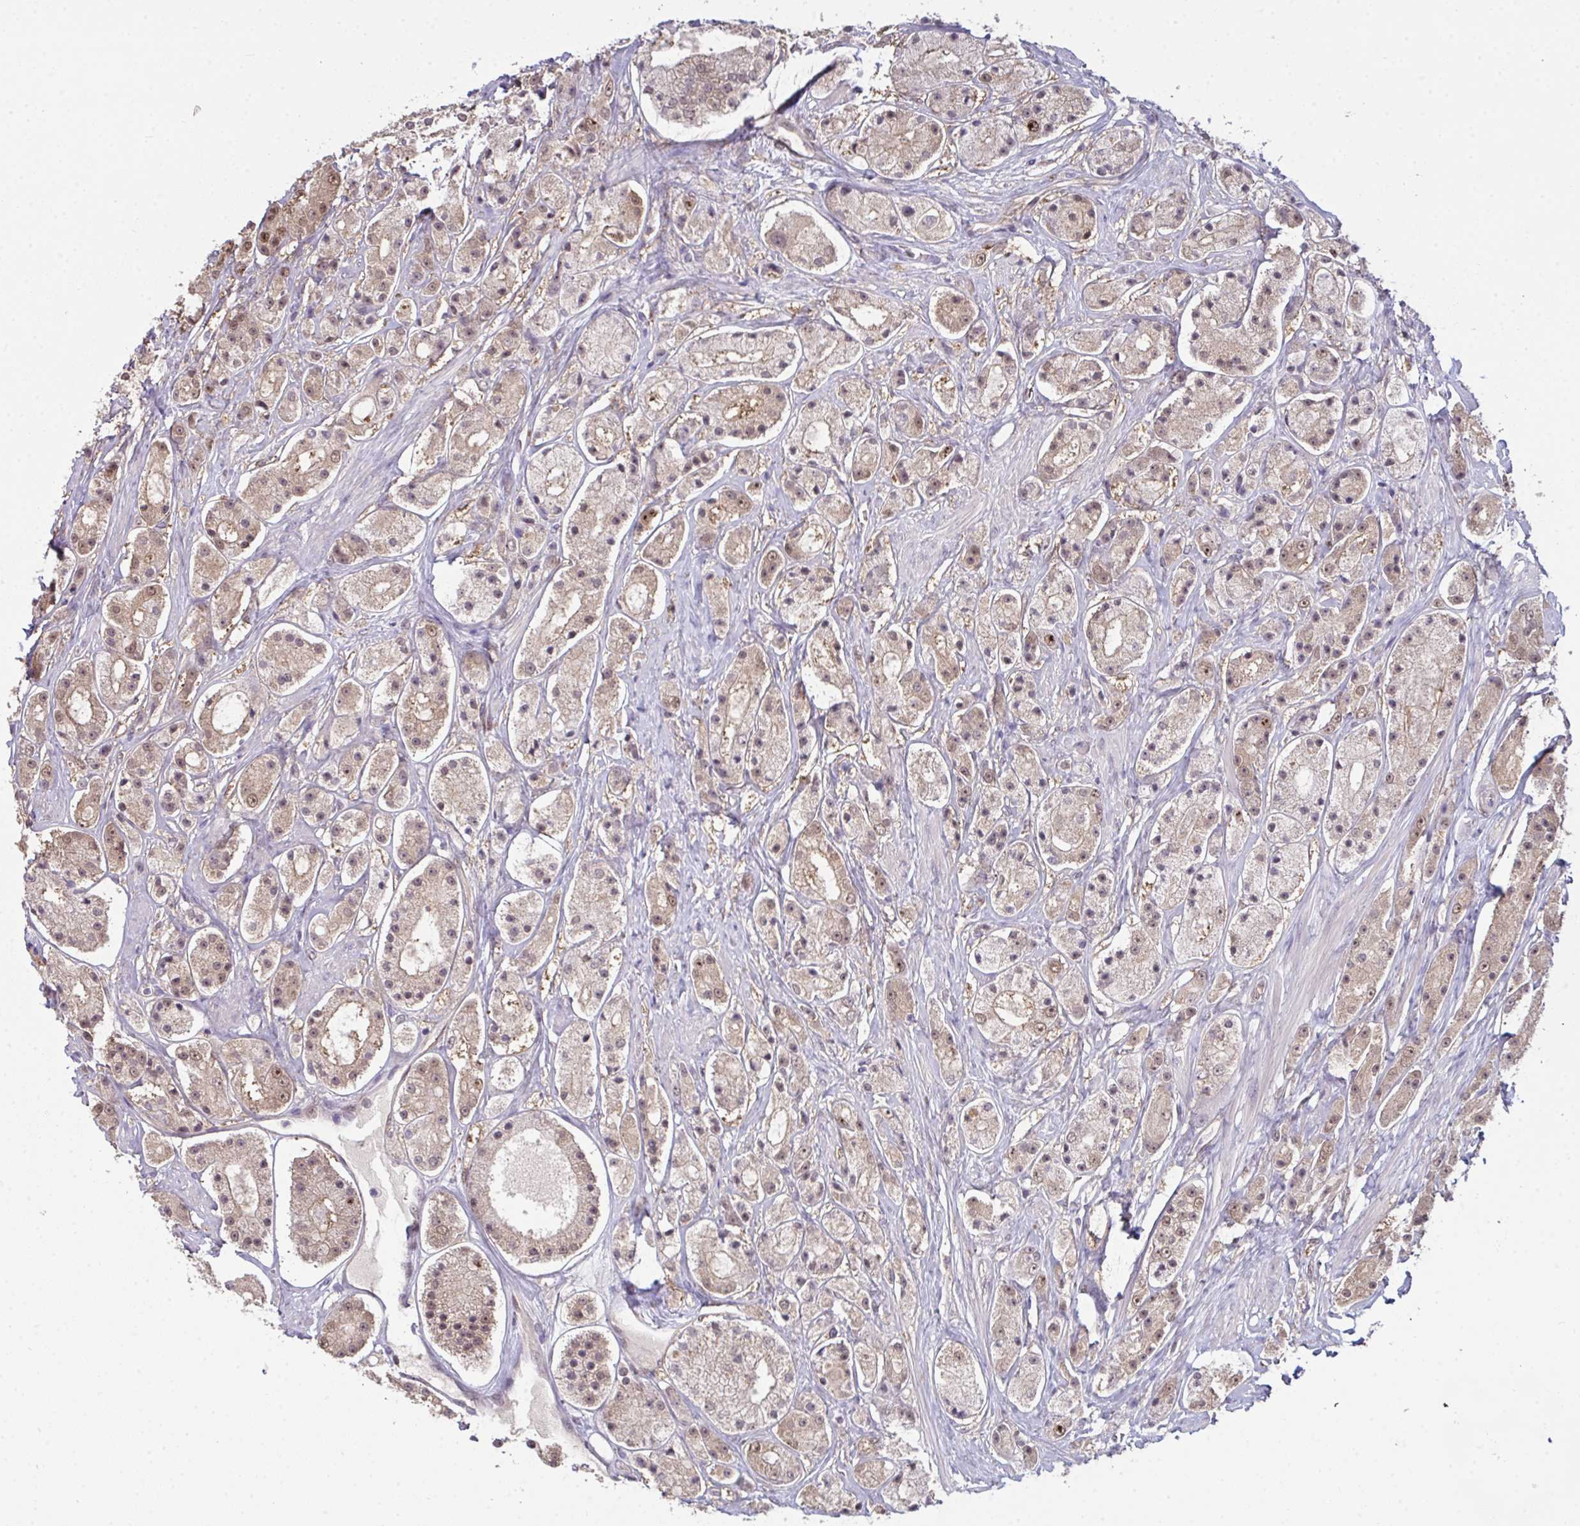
{"staining": {"intensity": "weak", "quantity": ">75%", "location": "cytoplasmic/membranous,nuclear"}, "tissue": "prostate cancer", "cell_type": "Tumor cells", "image_type": "cancer", "snomed": [{"axis": "morphology", "description": "Adenocarcinoma, High grade"}, {"axis": "topography", "description": "Prostate"}], "caption": "High-power microscopy captured an IHC photomicrograph of prostate cancer, revealing weak cytoplasmic/membranous and nuclear positivity in approximately >75% of tumor cells. (brown staining indicates protein expression, while blue staining denotes nuclei).", "gene": "SETD7", "patient": {"sex": "male", "age": 67}}